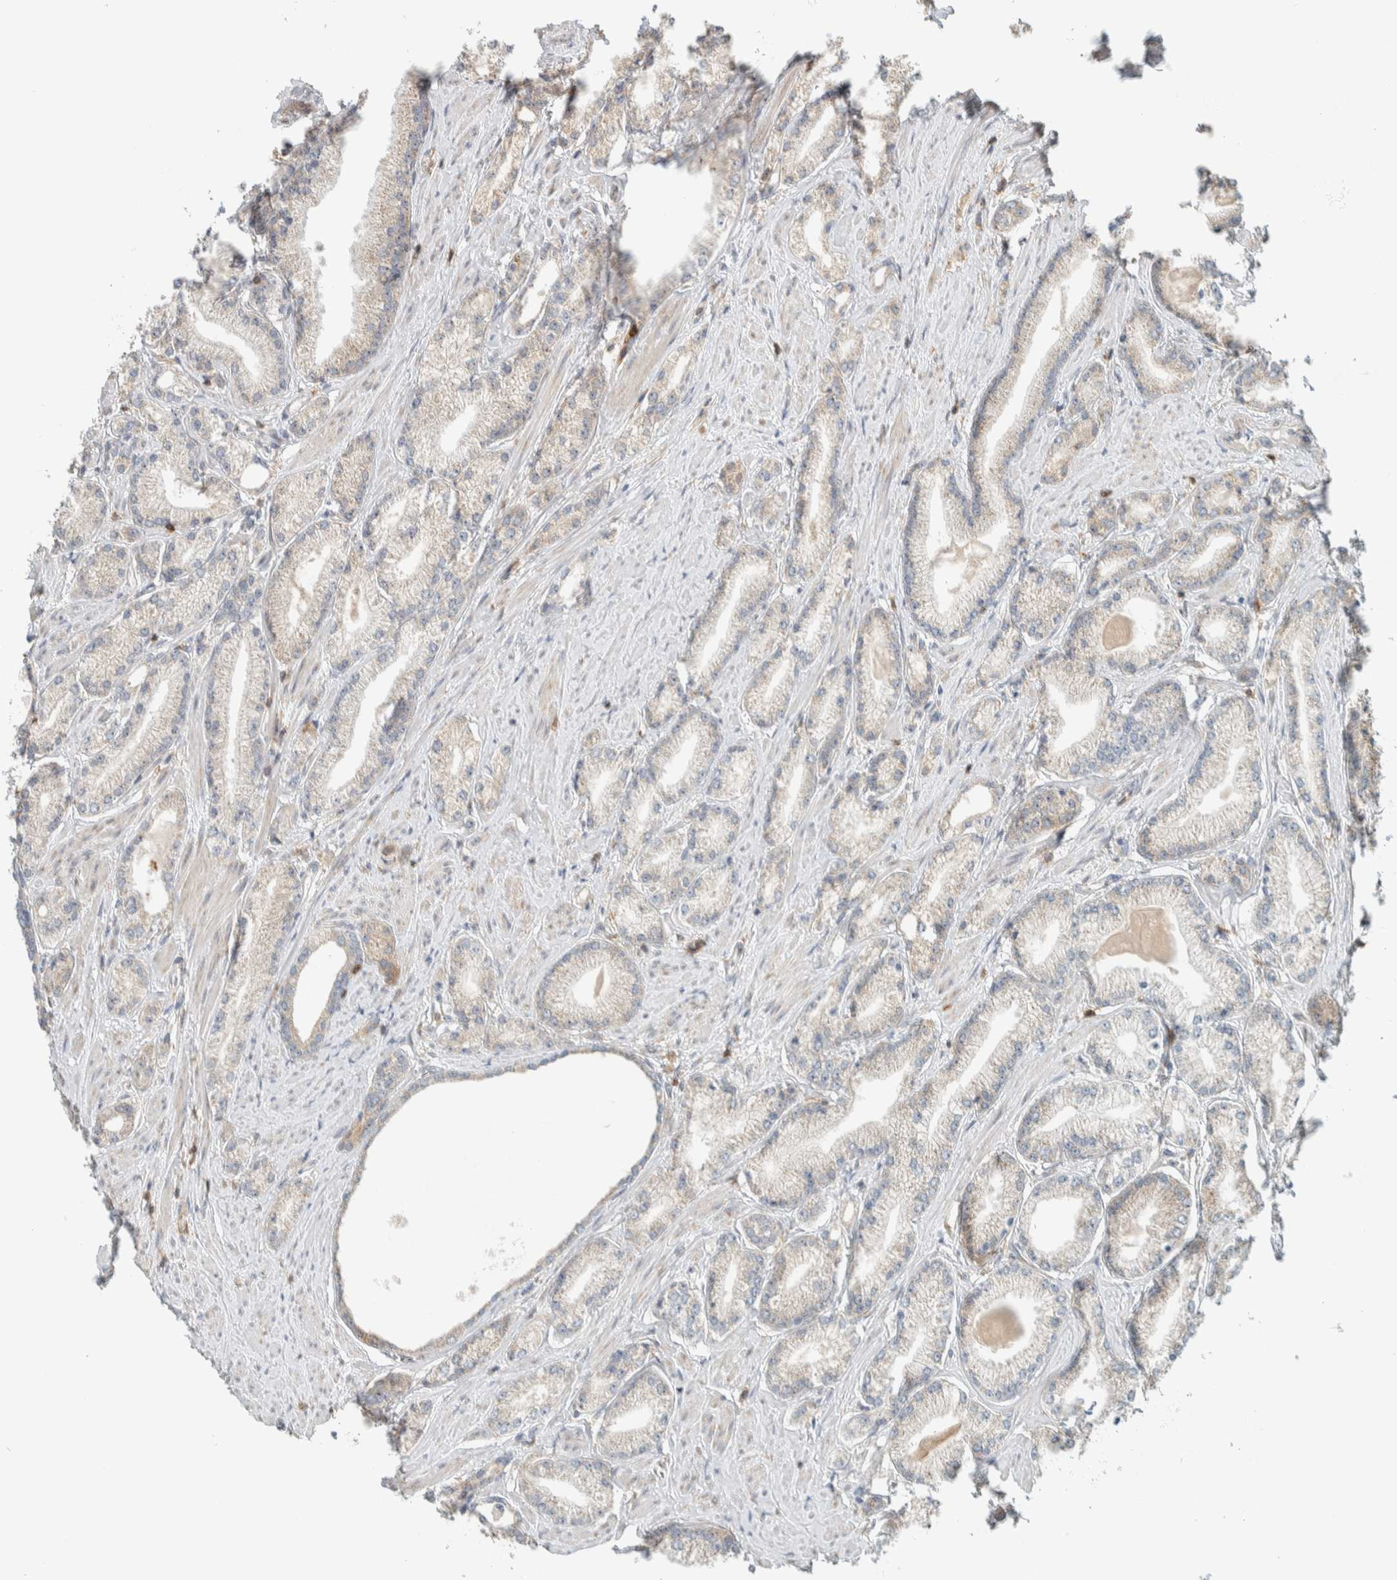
{"staining": {"intensity": "weak", "quantity": "<25%", "location": "cytoplasmic/membranous"}, "tissue": "prostate cancer", "cell_type": "Tumor cells", "image_type": "cancer", "snomed": [{"axis": "morphology", "description": "Adenocarcinoma, Low grade"}, {"axis": "topography", "description": "Prostate"}], "caption": "DAB immunohistochemical staining of prostate cancer (low-grade adenocarcinoma) shows no significant expression in tumor cells.", "gene": "CCDC57", "patient": {"sex": "male", "age": 62}}